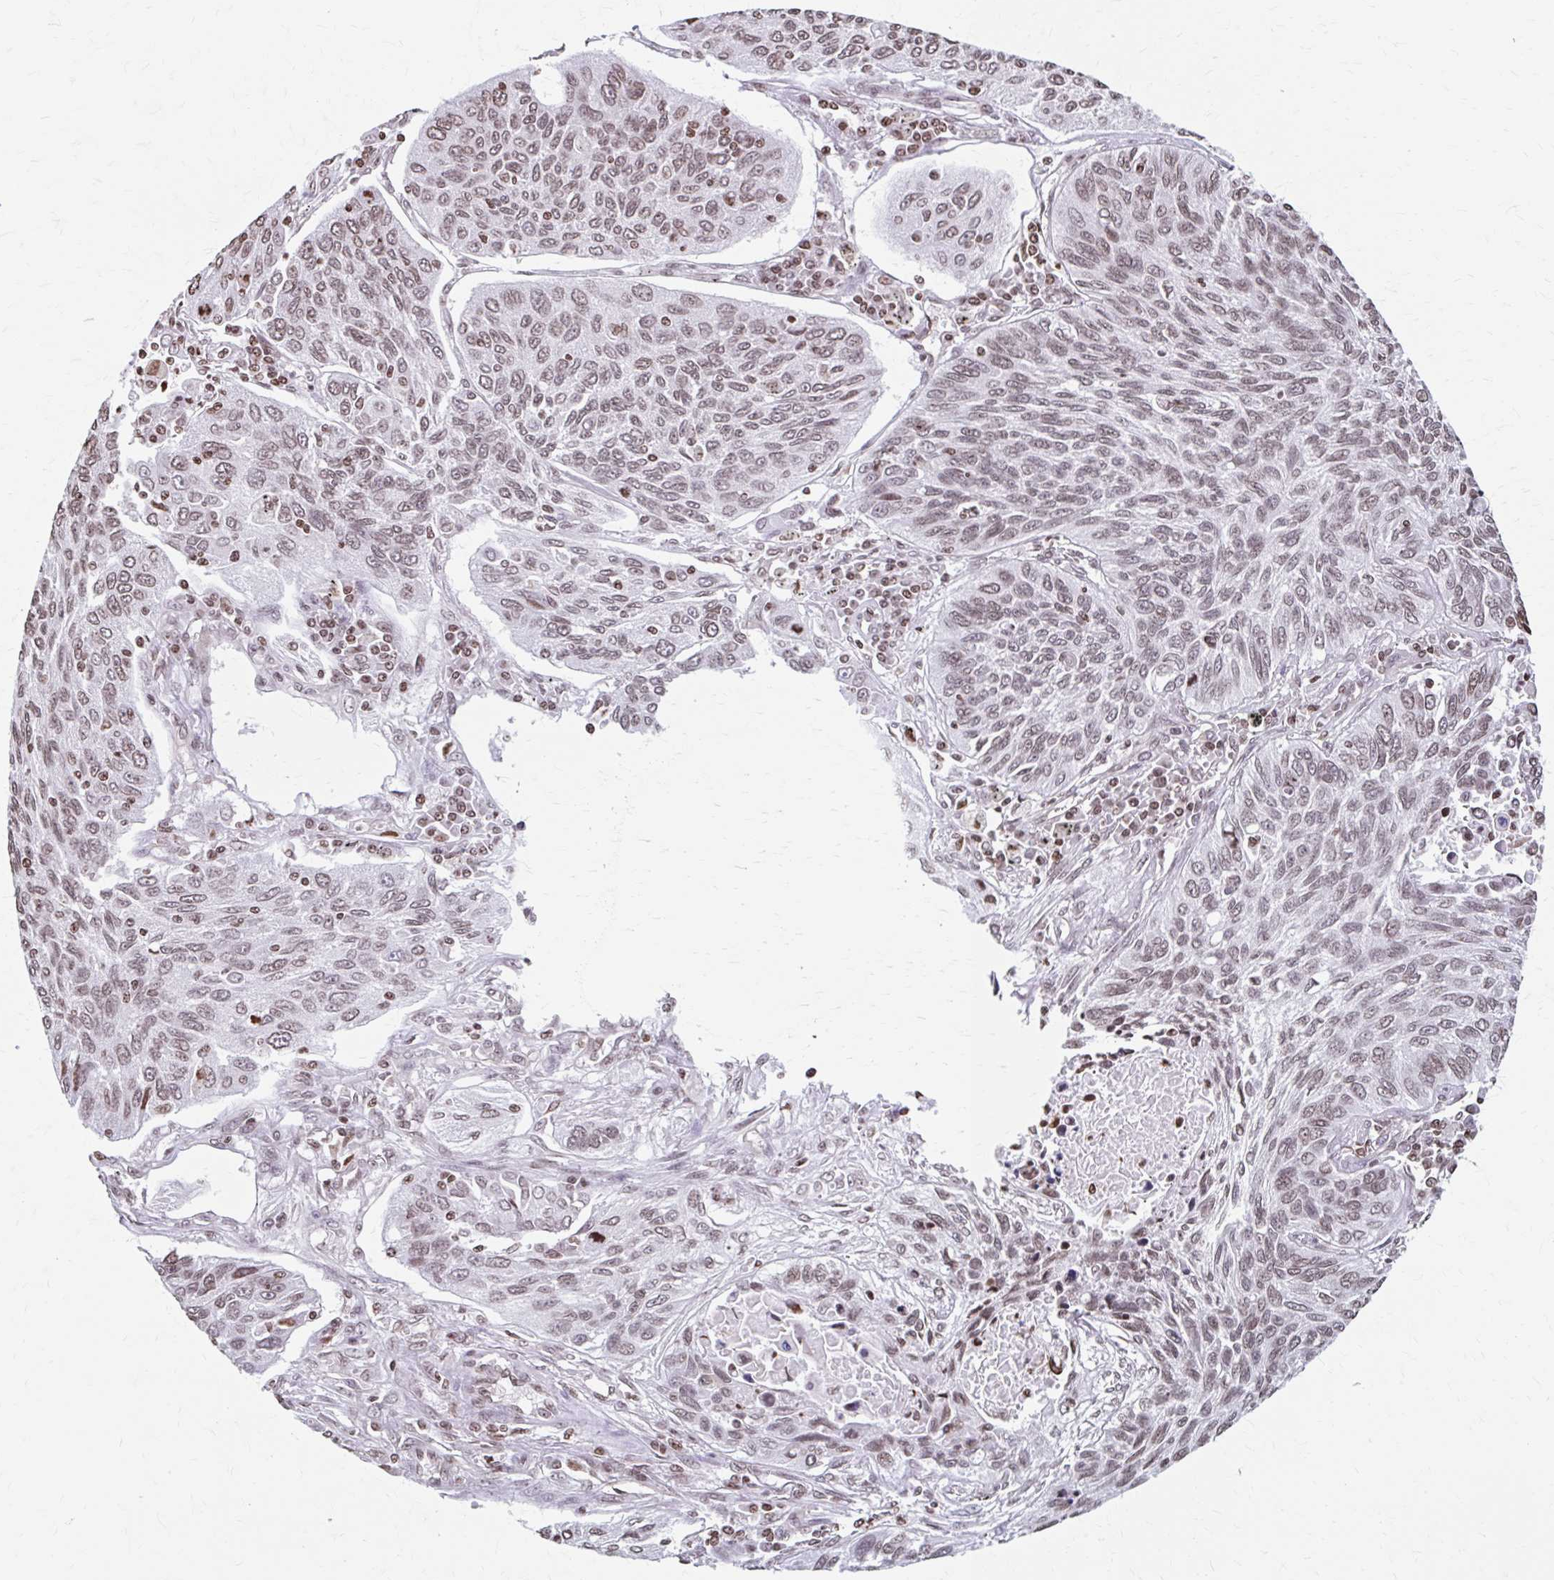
{"staining": {"intensity": "moderate", "quantity": "25%-75%", "location": "nuclear"}, "tissue": "lung cancer", "cell_type": "Tumor cells", "image_type": "cancer", "snomed": [{"axis": "morphology", "description": "Squamous cell carcinoma, NOS"}, {"axis": "topography", "description": "Lung"}], "caption": "High-magnification brightfield microscopy of squamous cell carcinoma (lung) stained with DAB (brown) and counterstained with hematoxylin (blue). tumor cells exhibit moderate nuclear positivity is identified in approximately25%-75% of cells.", "gene": "ORC3", "patient": {"sex": "female", "age": 66}}